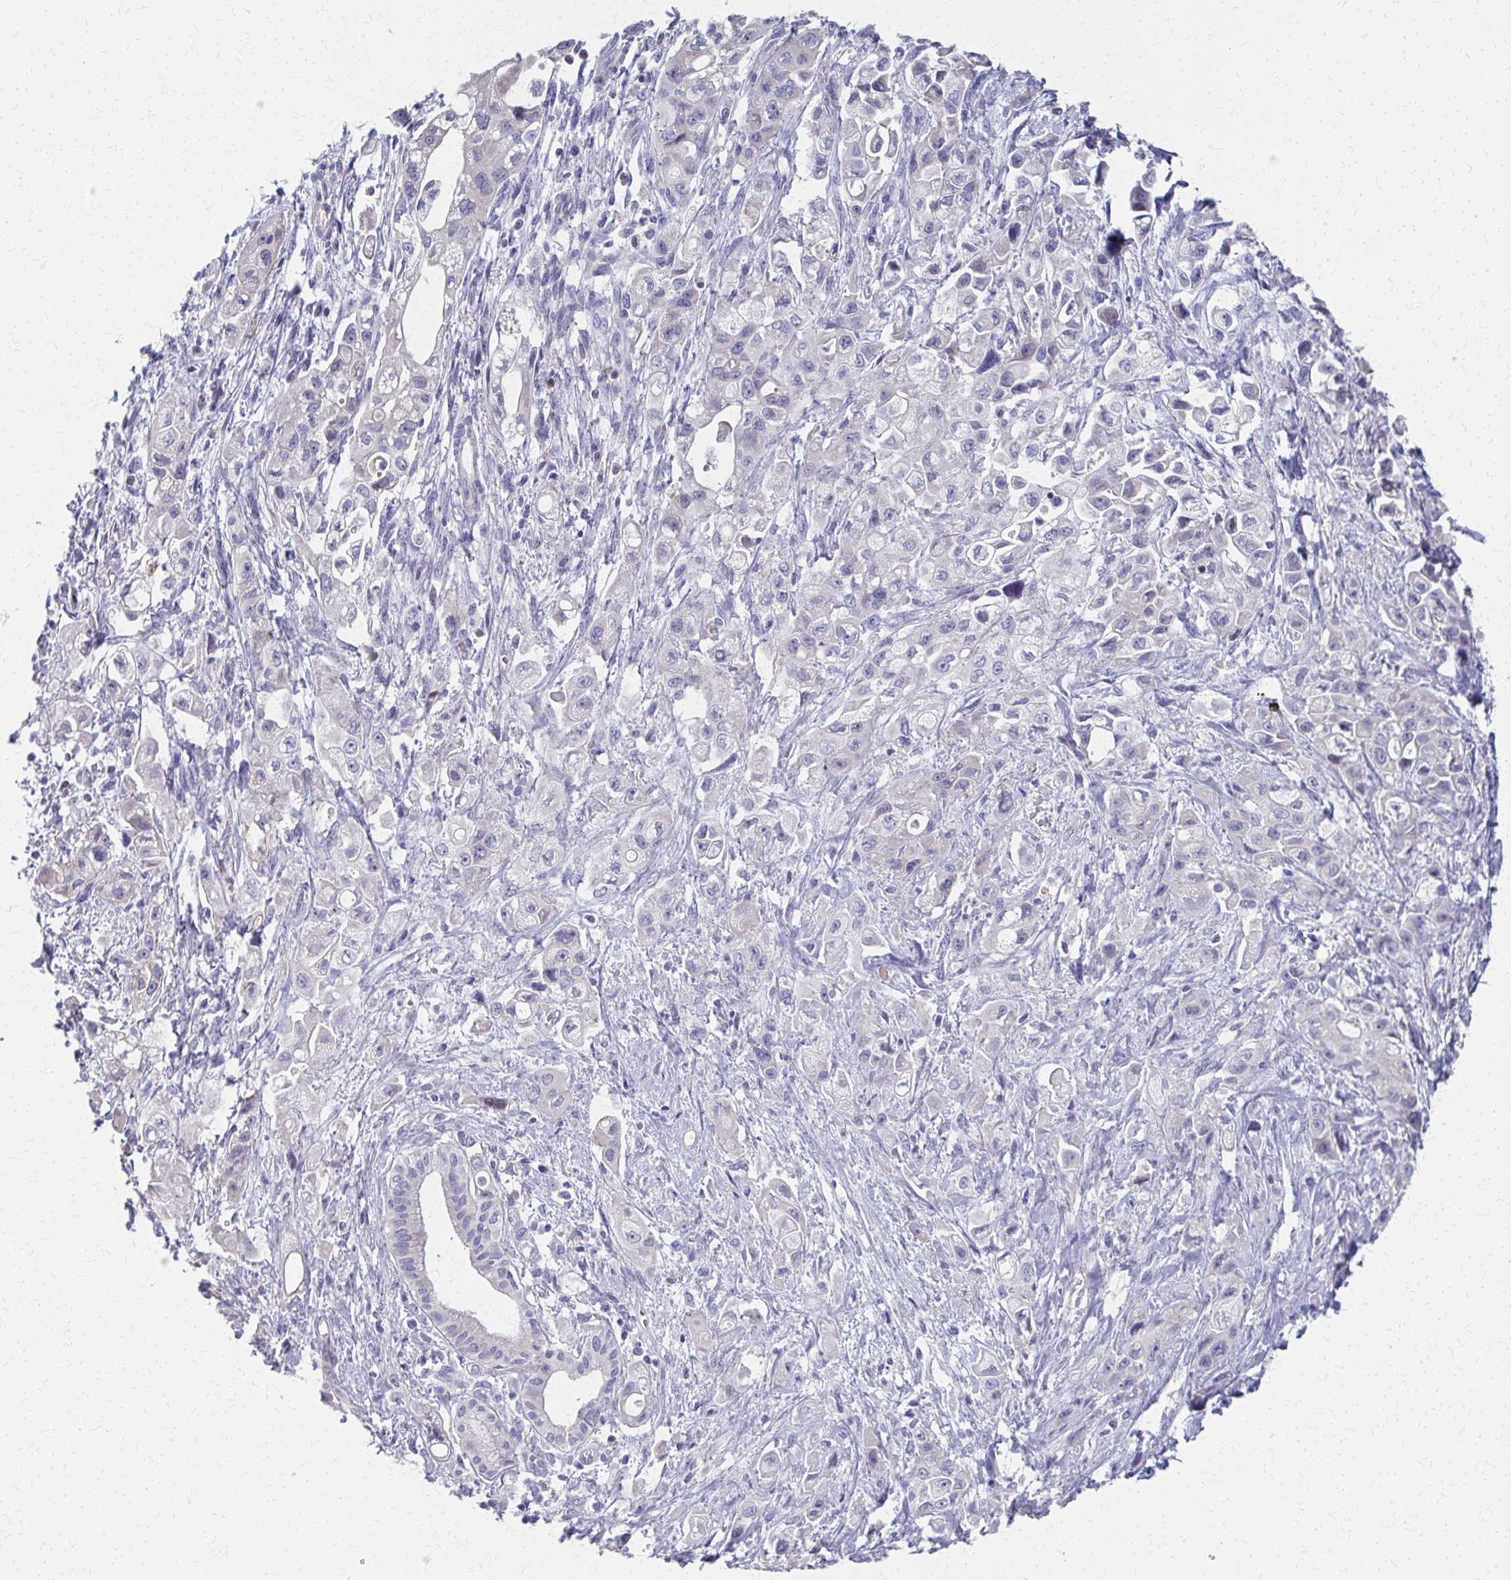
{"staining": {"intensity": "negative", "quantity": "none", "location": "none"}, "tissue": "pancreatic cancer", "cell_type": "Tumor cells", "image_type": "cancer", "snomed": [{"axis": "morphology", "description": "Adenocarcinoma, NOS"}, {"axis": "topography", "description": "Pancreas"}], "caption": "The immunohistochemistry (IHC) micrograph has no significant expression in tumor cells of adenocarcinoma (pancreatic) tissue.", "gene": "MS4A2", "patient": {"sex": "female", "age": 66}}